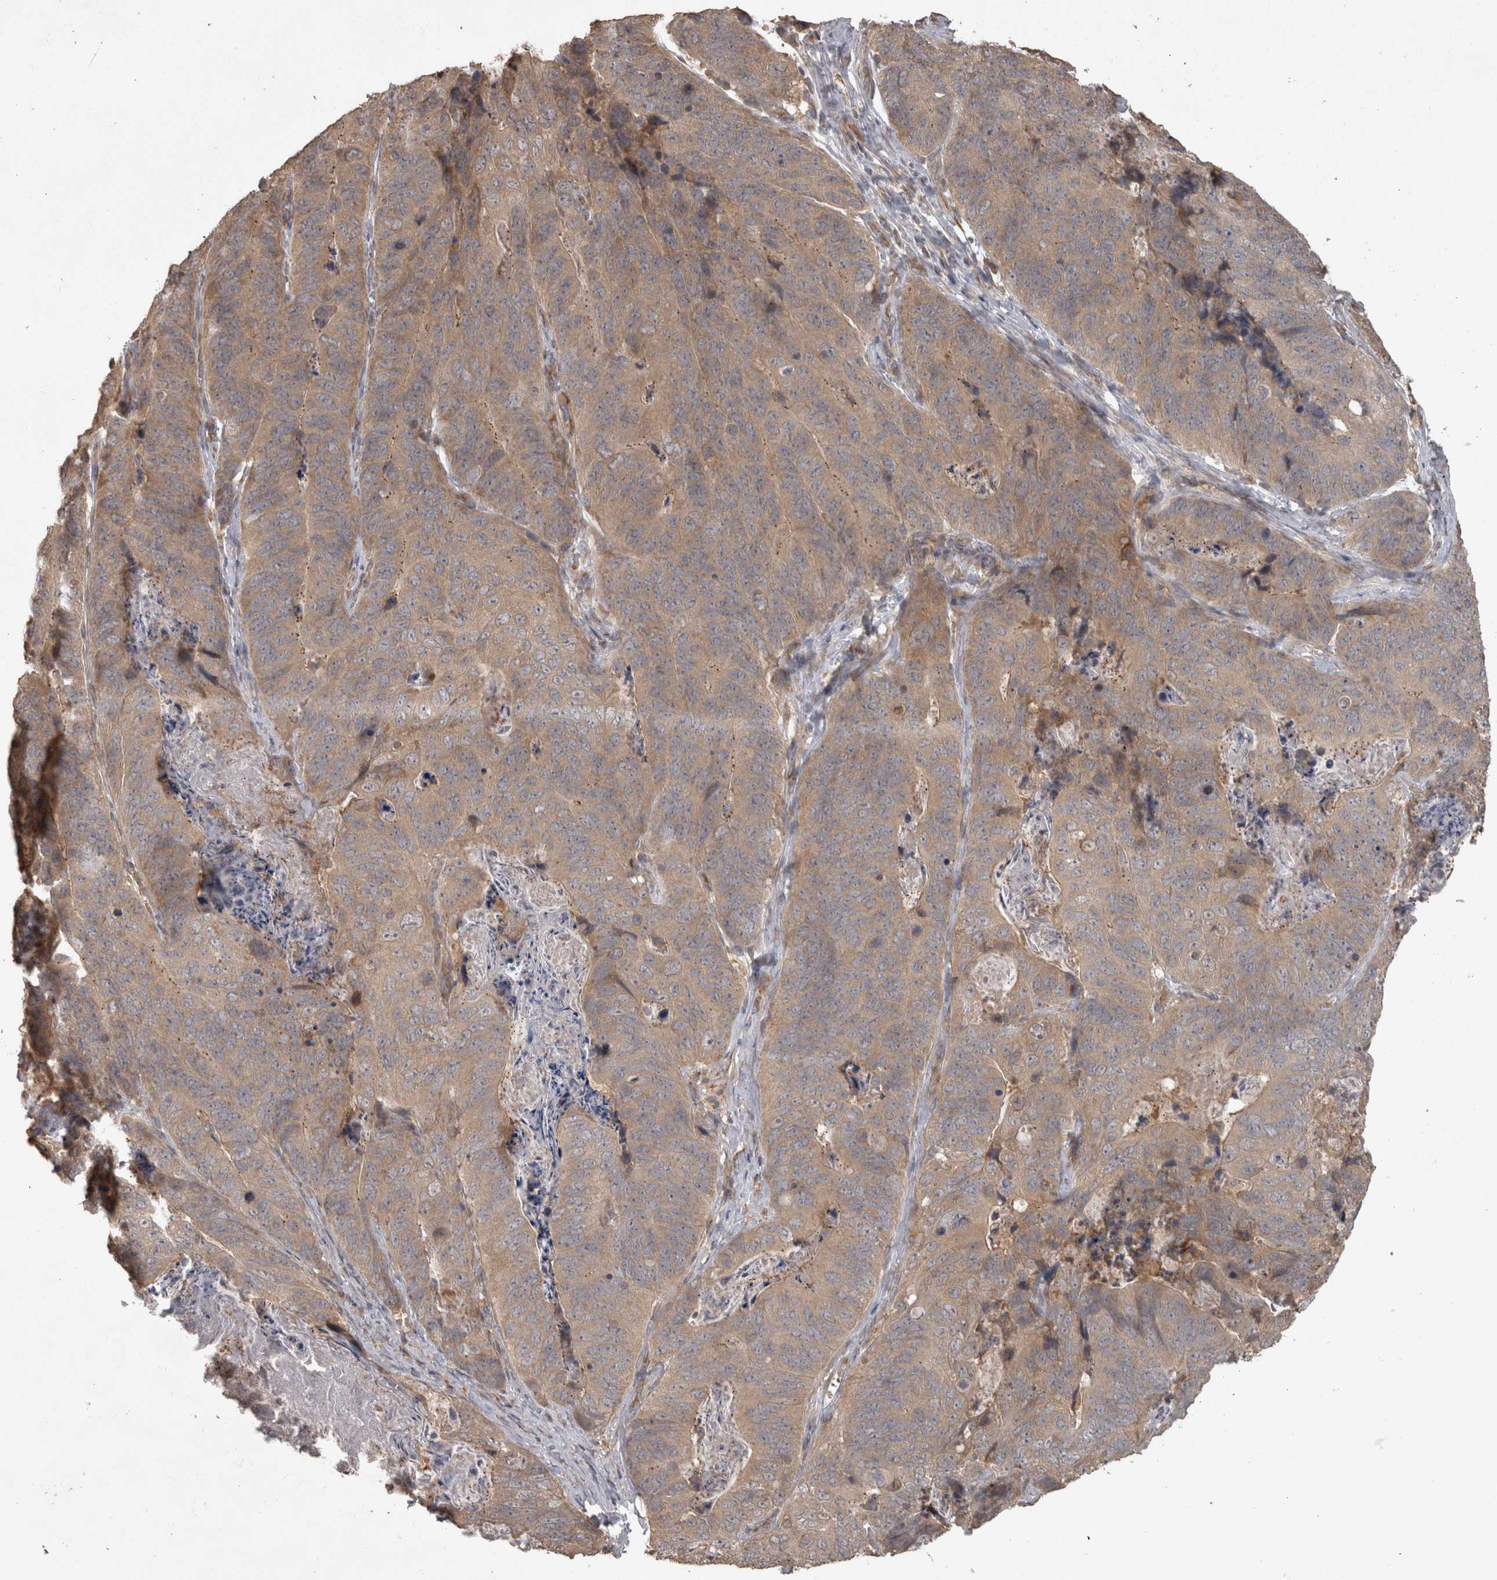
{"staining": {"intensity": "weak", "quantity": ">75%", "location": "cytoplasmic/membranous"}, "tissue": "stomach cancer", "cell_type": "Tumor cells", "image_type": "cancer", "snomed": [{"axis": "morphology", "description": "Normal tissue, NOS"}, {"axis": "morphology", "description": "Adenocarcinoma, NOS"}, {"axis": "topography", "description": "Stomach"}], "caption": "Immunohistochemical staining of stomach adenocarcinoma reveals low levels of weak cytoplasmic/membranous protein positivity in approximately >75% of tumor cells.", "gene": "MICU3", "patient": {"sex": "female", "age": 89}}